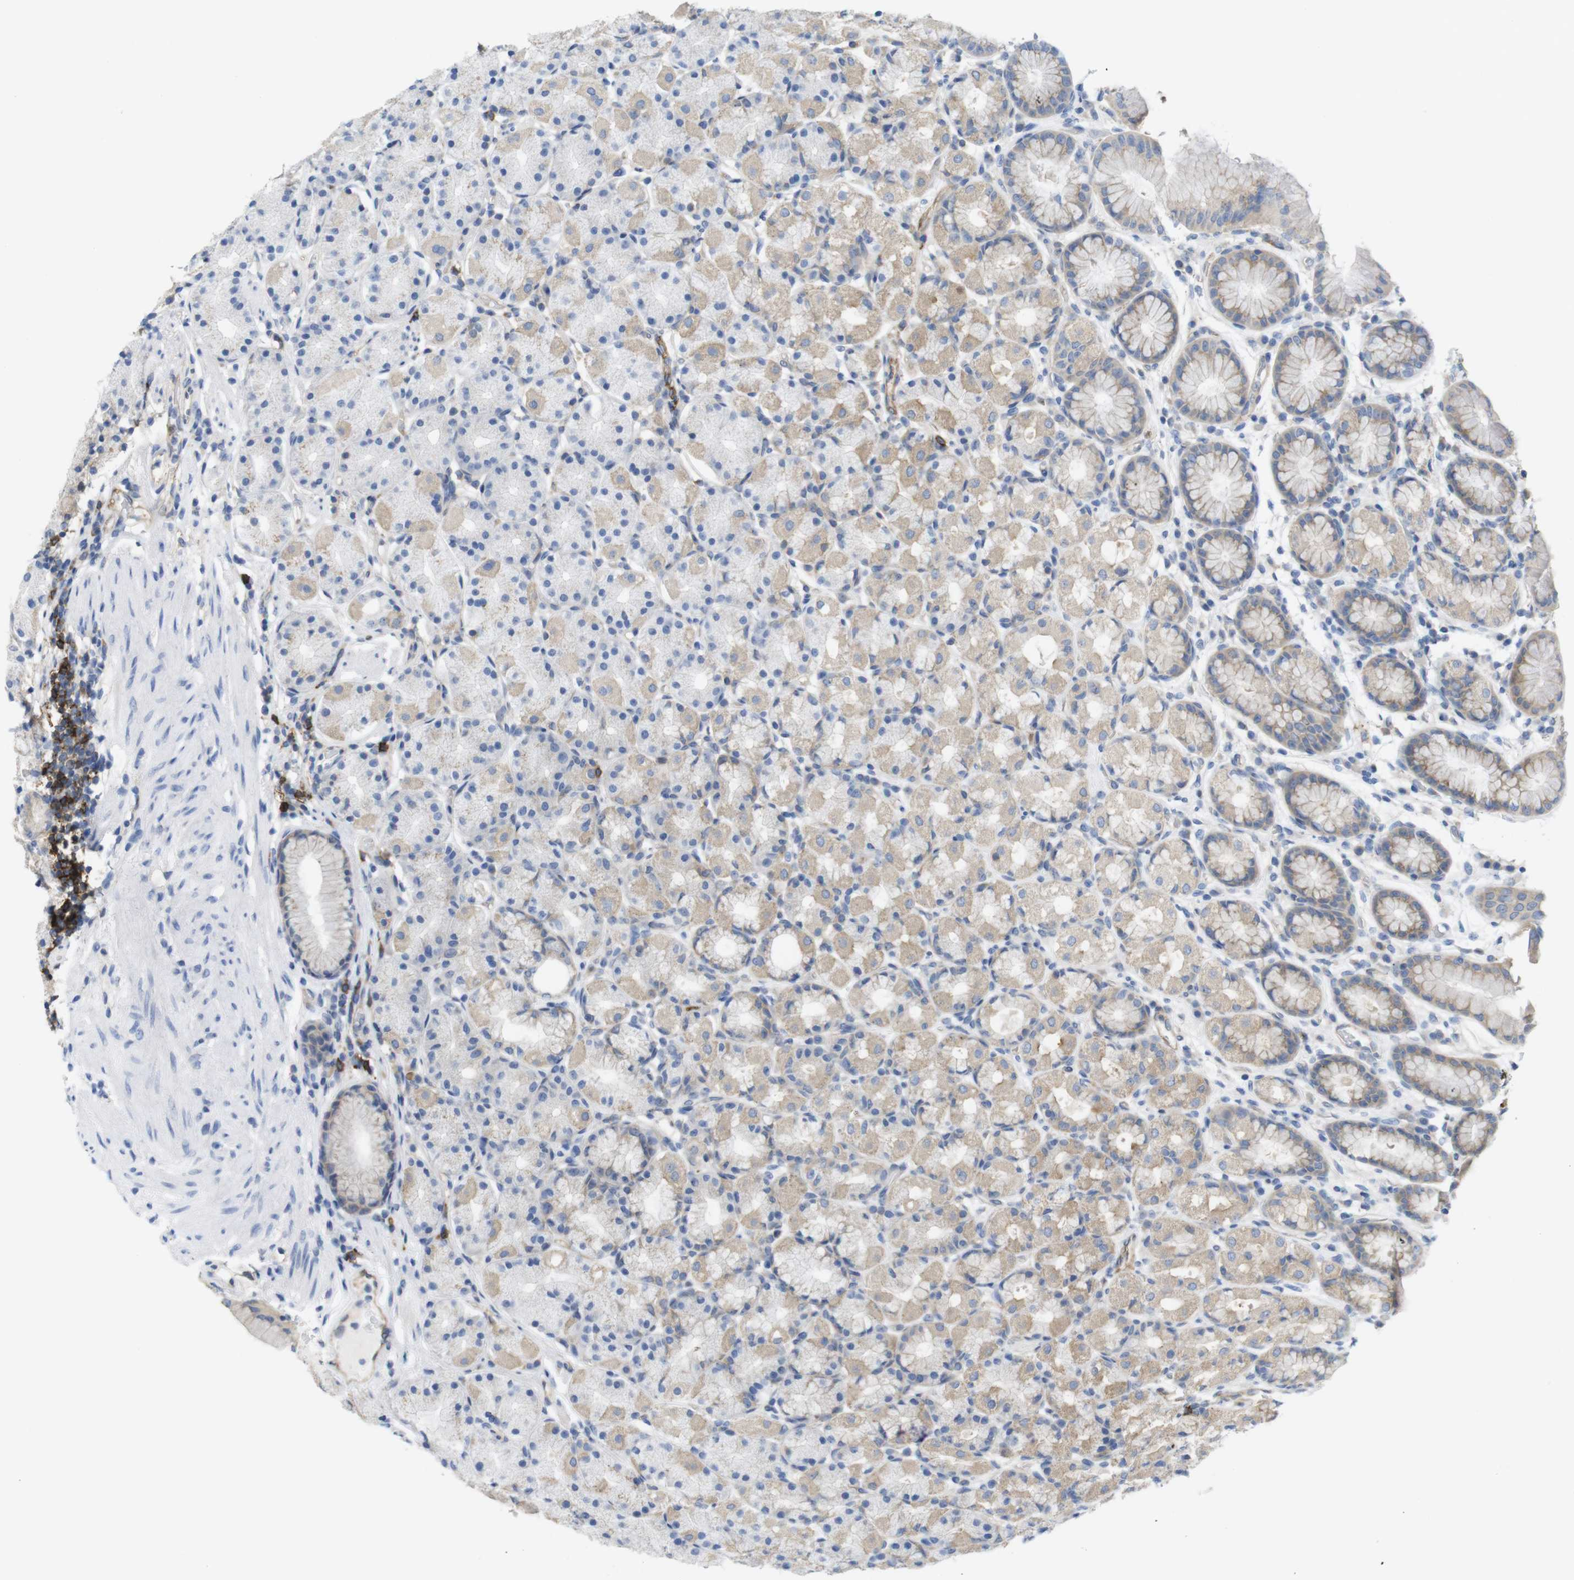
{"staining": {"intensity": "moderate", "quantity": ">75%", "location": "cytoplasmic/membranous"}, "tissue": "stomach", "cell_type": "Glandular cells", "image_type": "normal", "snomed": [{"axis": "morphology", "description": "Normal tissue, NOS"}, {"axis": "topography", "description": "Stomach, upper"}], "caption": "Moderate cytoplasmic/membranous protein staining is appreciated in approximately >75% of glandular cells in stomach.", "gene": "CCR6", "patient": {"sex": "male", "age": 68}}